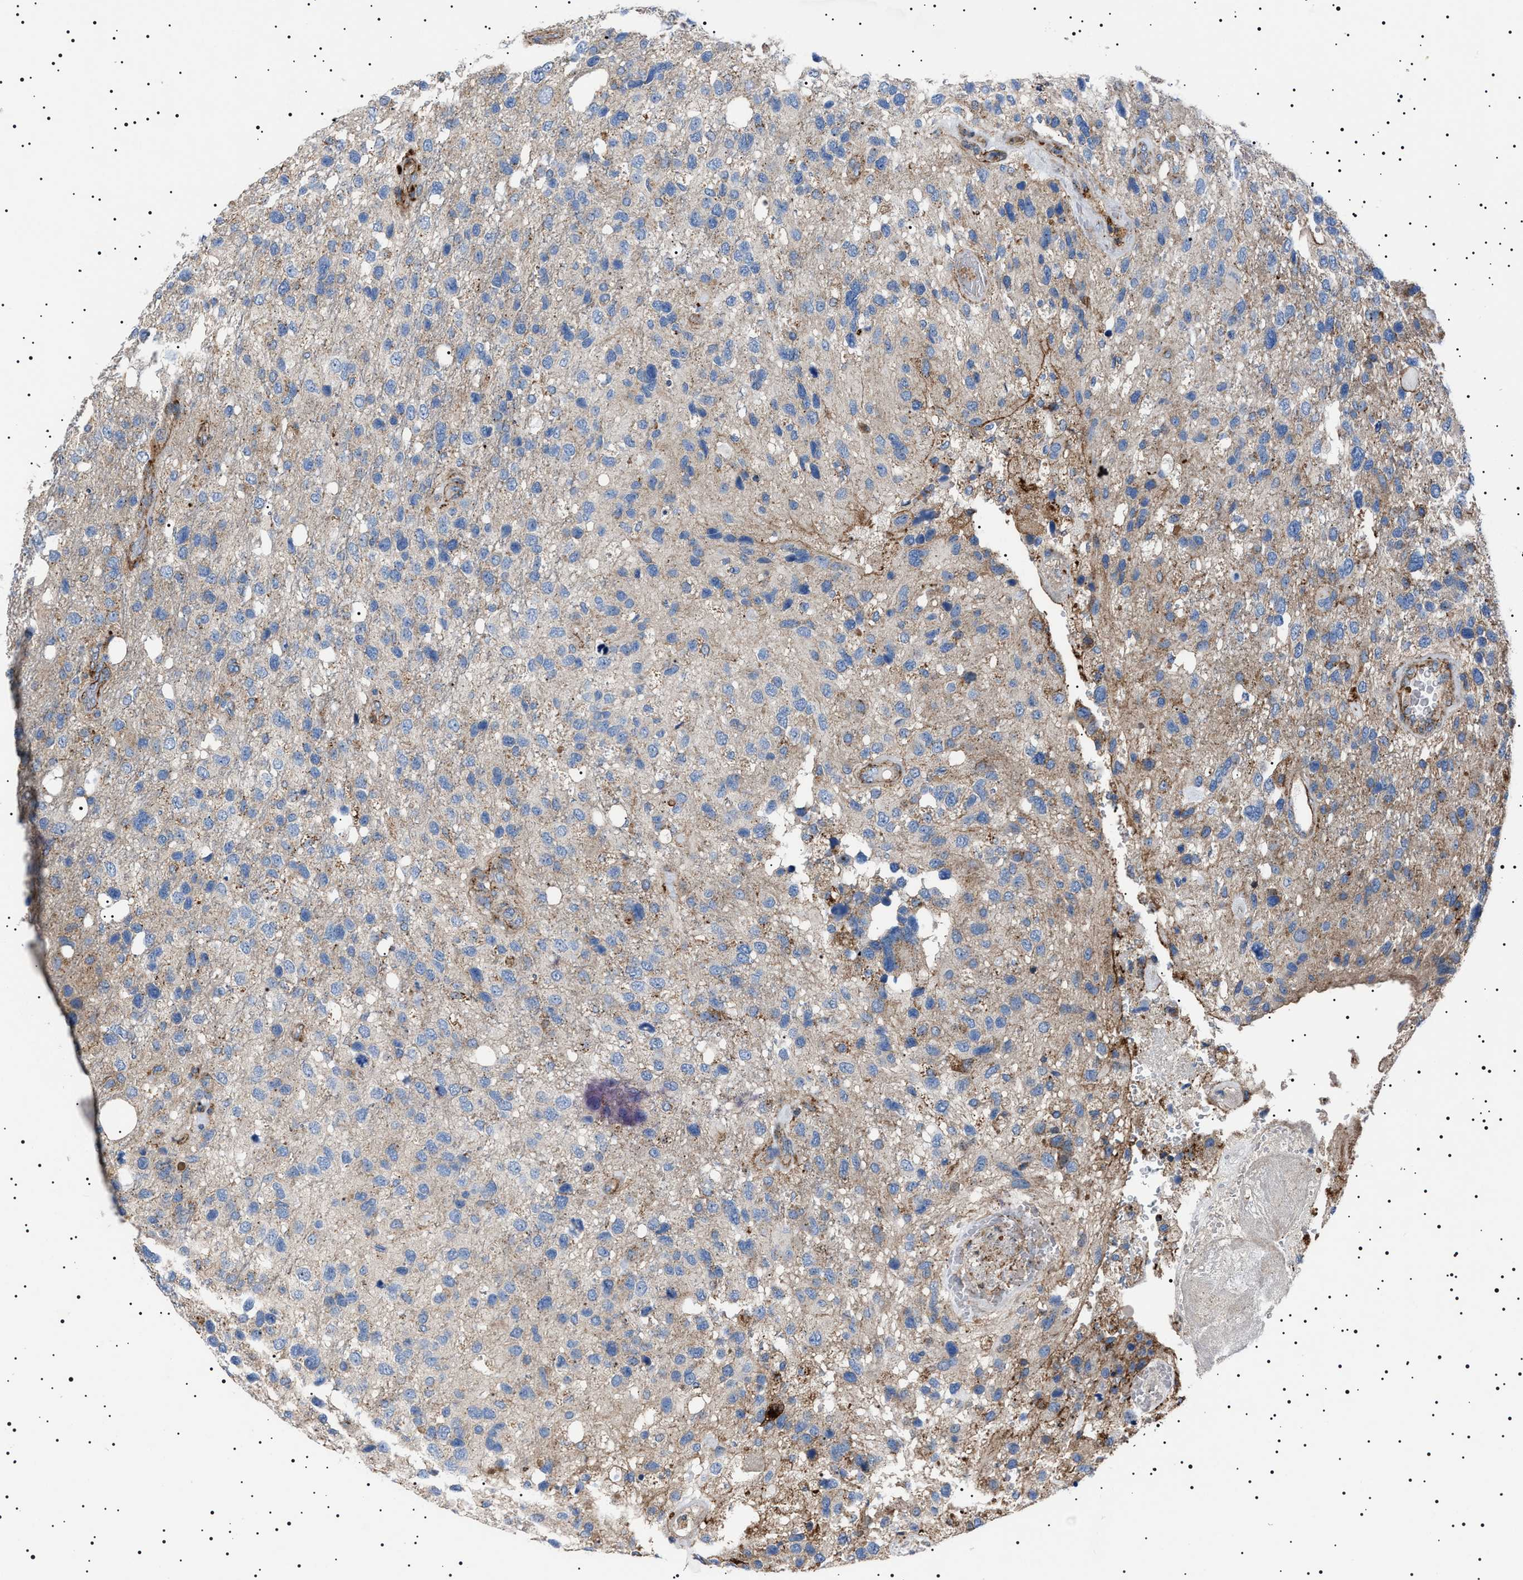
{"staining": {"intensity": "negative", "quantity": "none", "location": "none"}, "tissue": "glioma", "cell_type": "Tumor cells", "image_type": "cancer", "snomed": [{"axis": "morphology", "description": "Glioma, malignant, High grade"}, {"axis": "topography", "description": "Brain"}], "caption": "Tumor cells show no significant positivity in glioma. (DAB (3,3'-diaminobenzidine) immunohistochemistry (IHC) visualized using brightfield microscopy, high magnification).", "gene": "NEU1", "patient": {"sex": "female", "age": 58}}